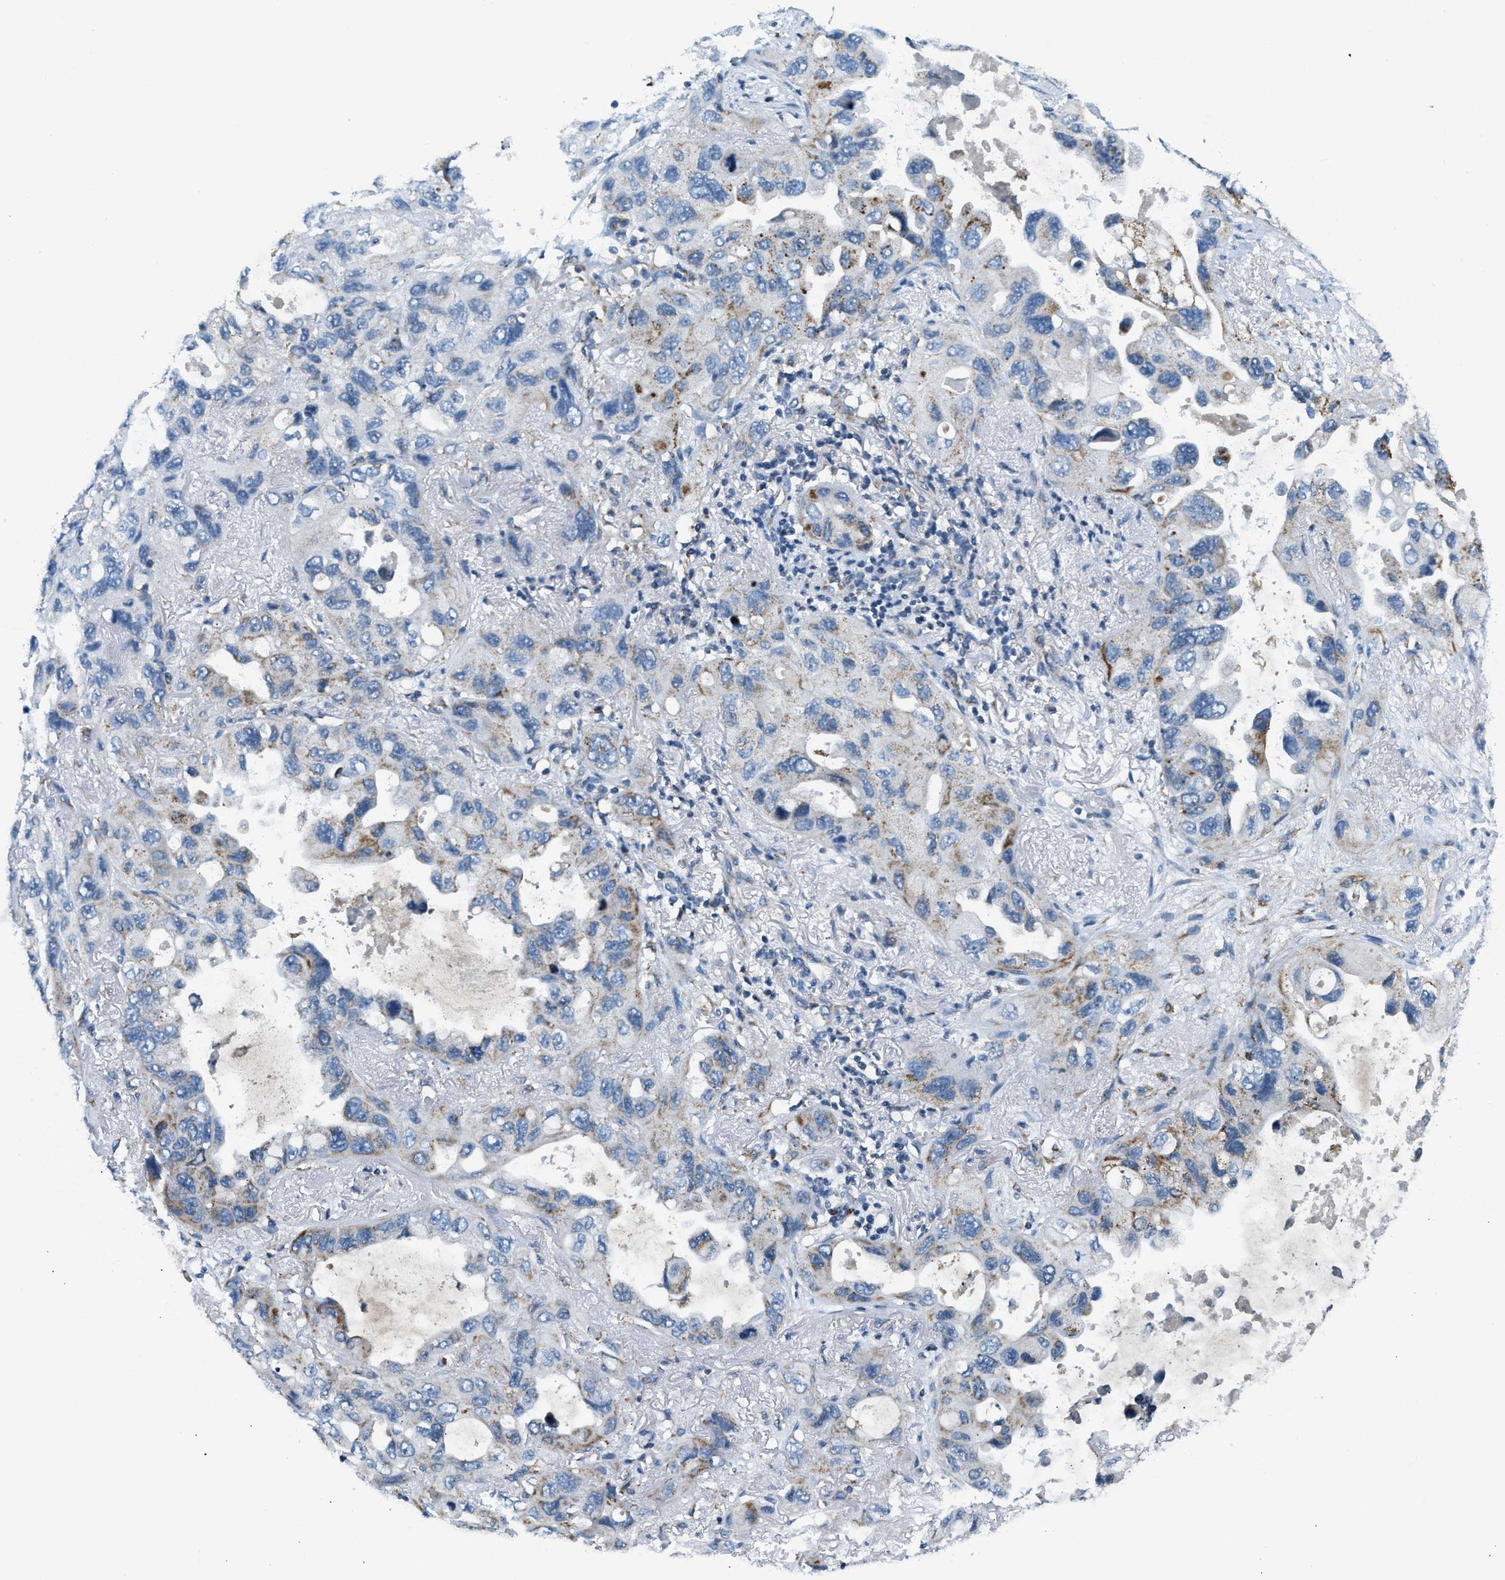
{"staining": {"intensity": "moderate", "quantity": "<25%", "location": "cytoplasmic/membranous"}, "tissue": "lung cancer", "cell_type": "Tumor cells", "image_type": "cancer", "snomed": [{"axis": "morphology", "description": "Squamous cell carcinoma, NOS"}, {"axis": "topography", "description": "Lung"}], "caption": "DAB (3,3'-diaminobenzidine) immunohistochemical staining of lung cancer displays moderate cytoplasmic/membranous protein positivity in about <25% of tumor cells.", "gene": "ACADVL", "patient": {"sex": "female", "age": 73}}